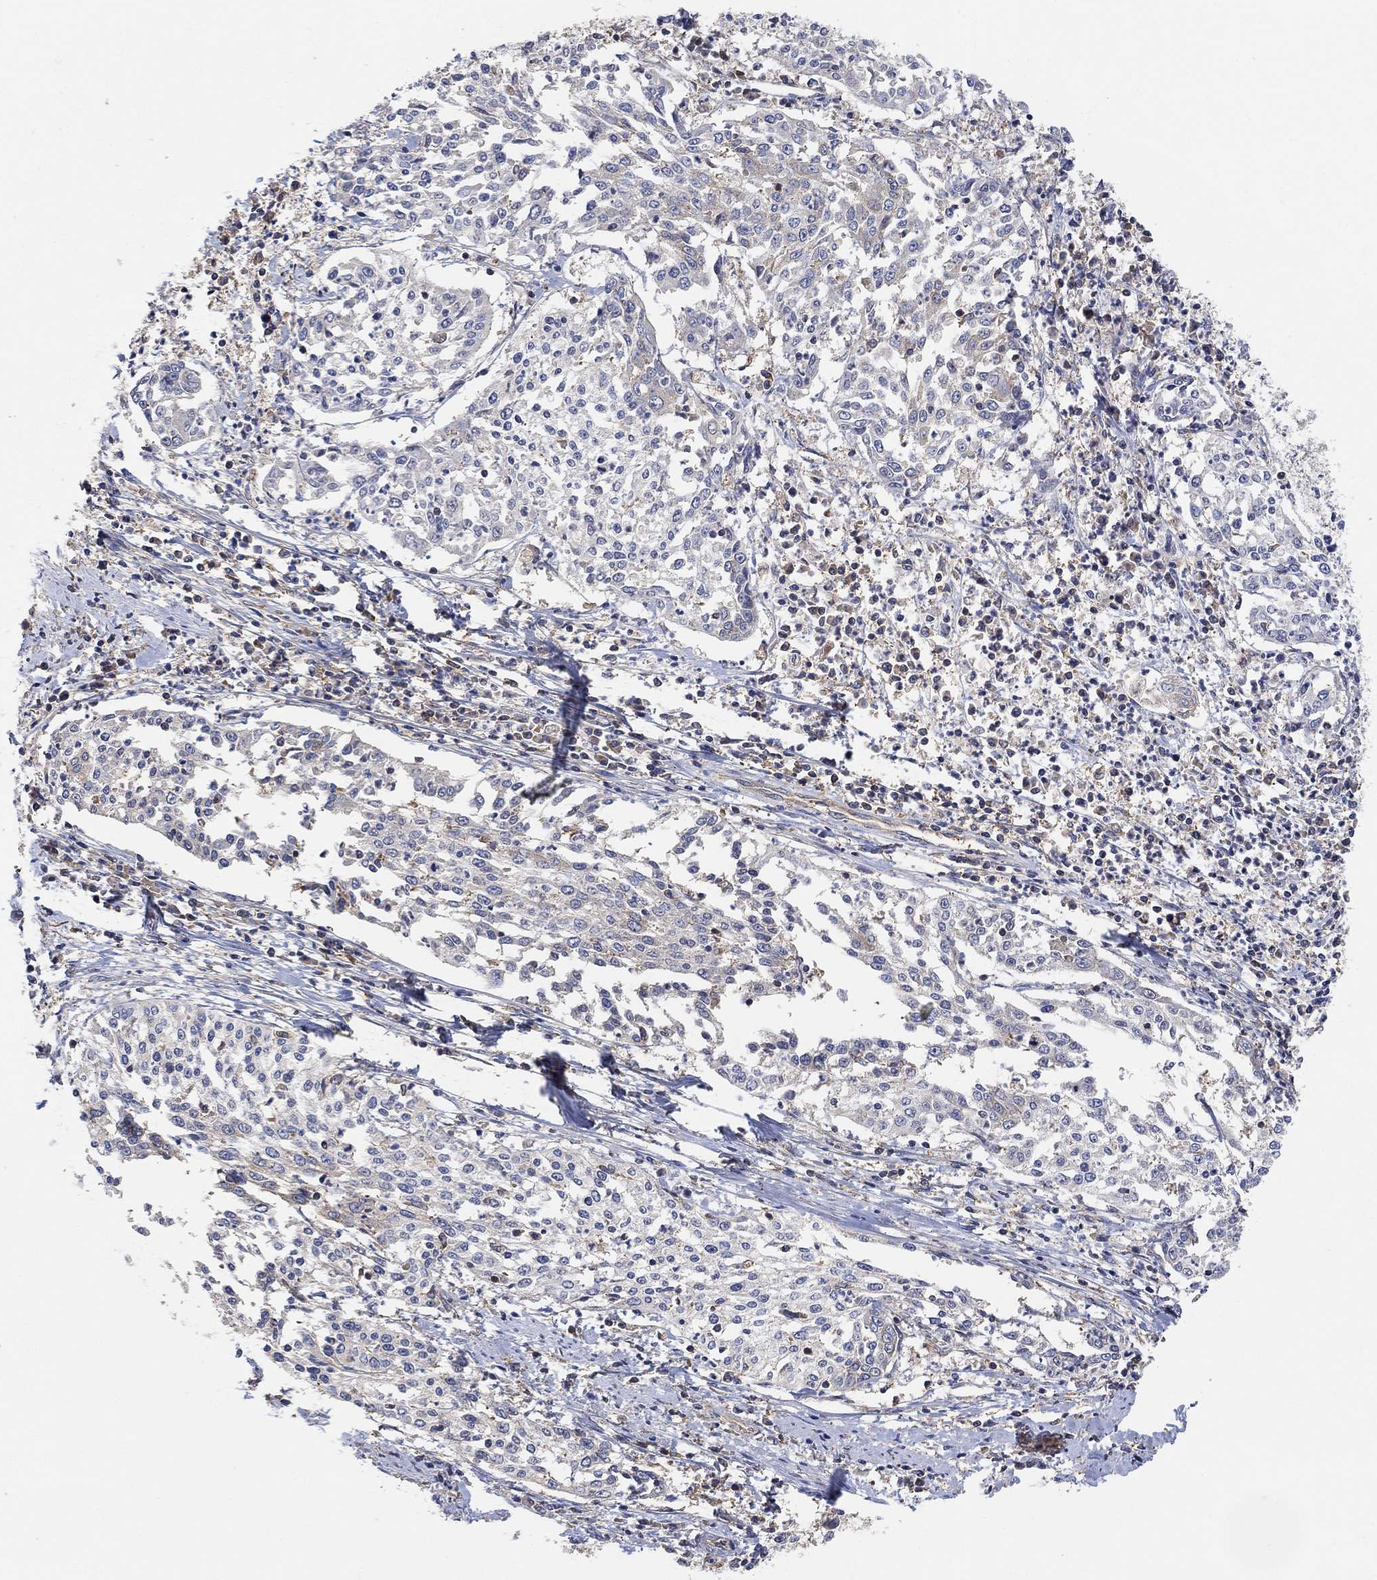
{"staining": {"intensity": "weak", "quantity": "<25%", "location": "cytoplasmic/membranous"}, "tissue": "cervical cancer", "cell_type": "Tumor cells", "image_type": "cancer", "snomed": [{"axis": "morphology", "description": "Squamous cell carcinoma, NOS"}, {"axis": "topography", "description": "Cervix"}], "caption": "Cervical squamous cell carcinoma was stained to show a protein in brown. There is no significant expression in tumor cells.", "gene": "BLOC1S3", "patient": {"sex": "female", "age": 41}}